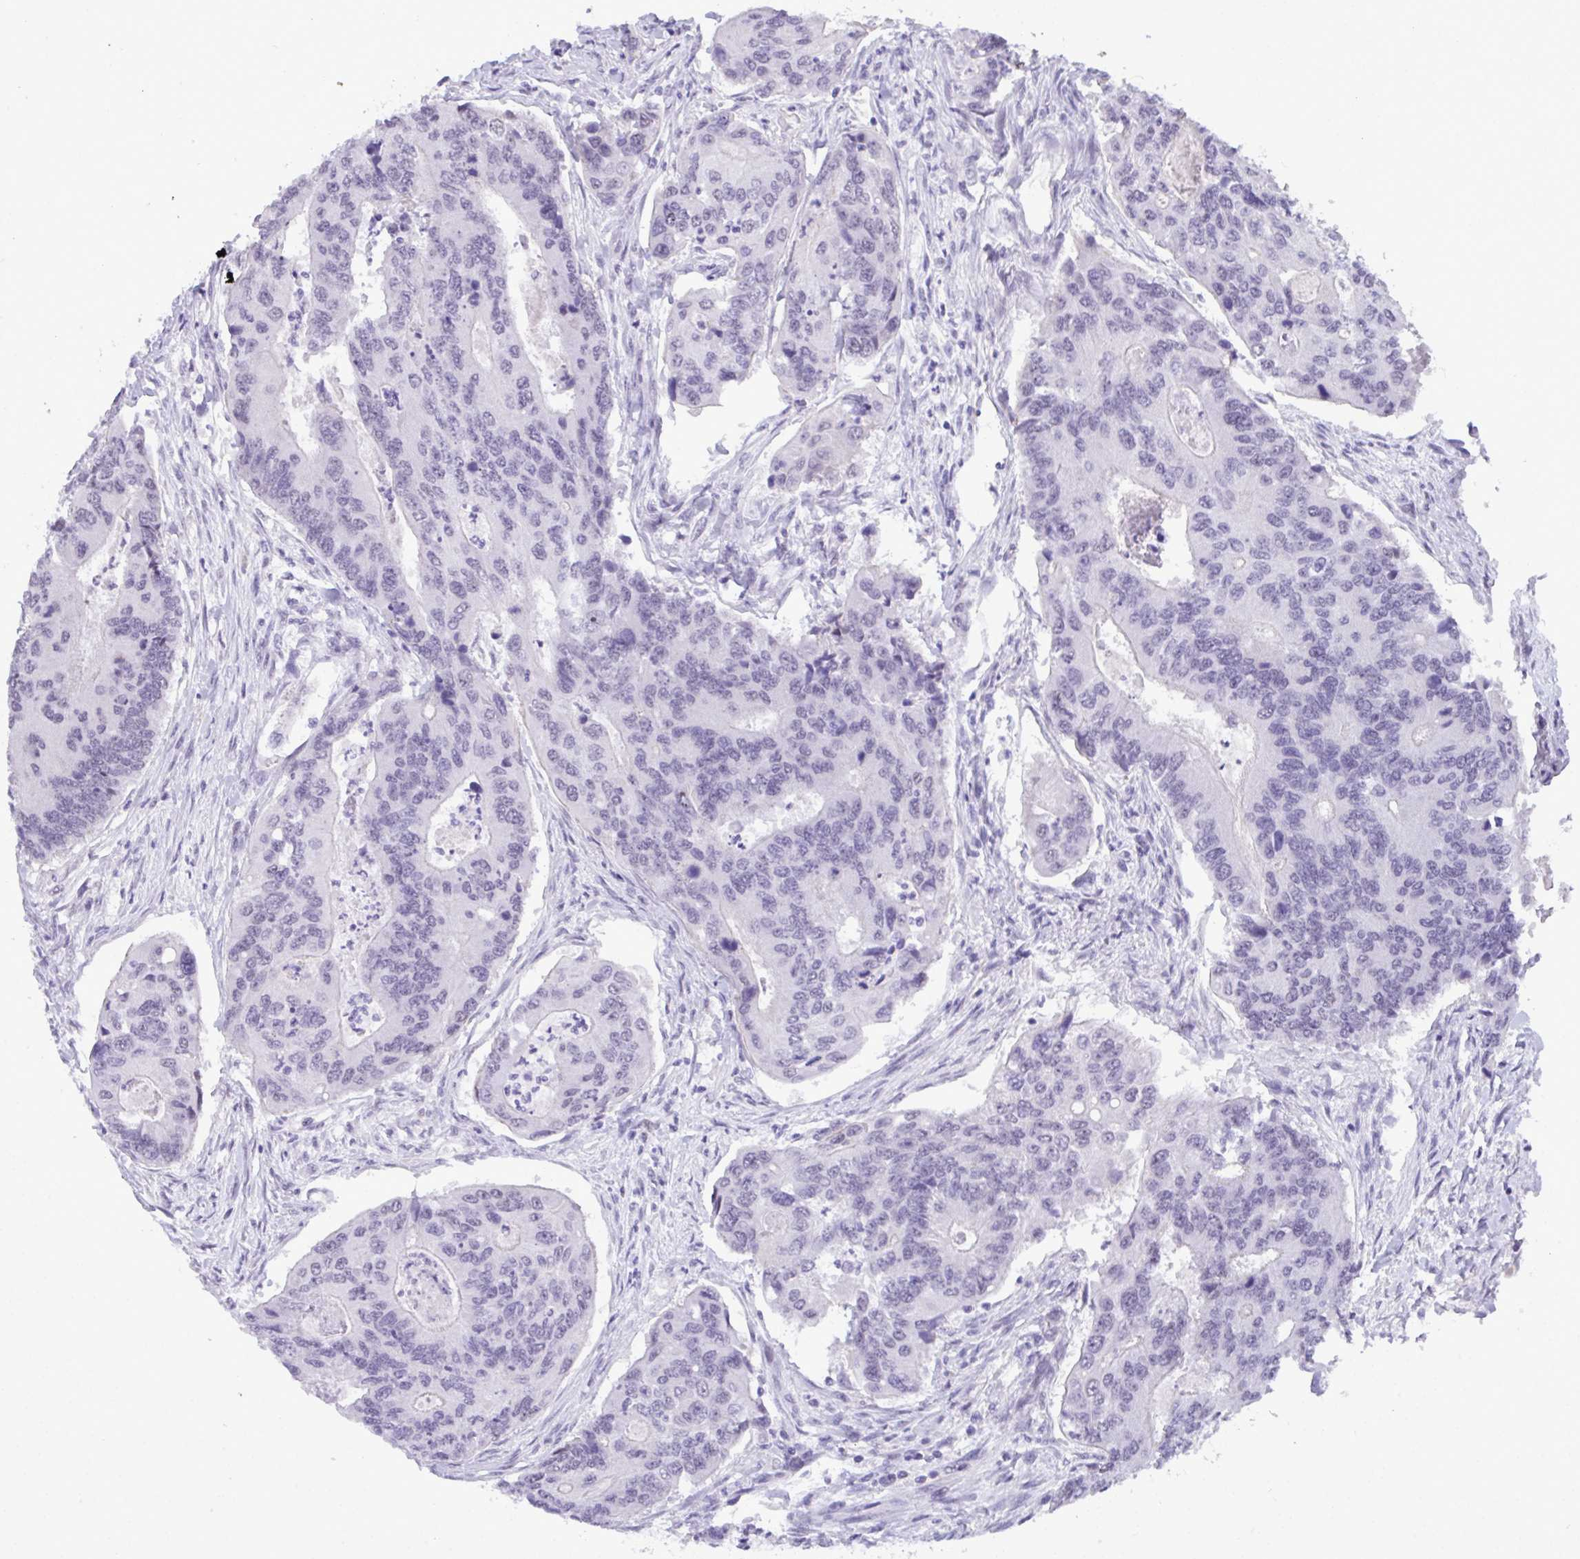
{"staining": {"intensity": "negative", "quantity": "none", "location": "none"}, "tissue": "colorectal cancer", "cell_type": "Tumor cells", "image_type": "cancer", "snomed": [{"axis": "morphology", "description": "Adenocarcinoma, NOS"}, {"axis": "topography", "description": "Colon"}], "caption": "Micrograph shows no significant protein staining in tumor cells of colorectal cancer (adenocarcinoma).", "gene": "YBX2", "patient": {"sex": "female", "age": 67}}